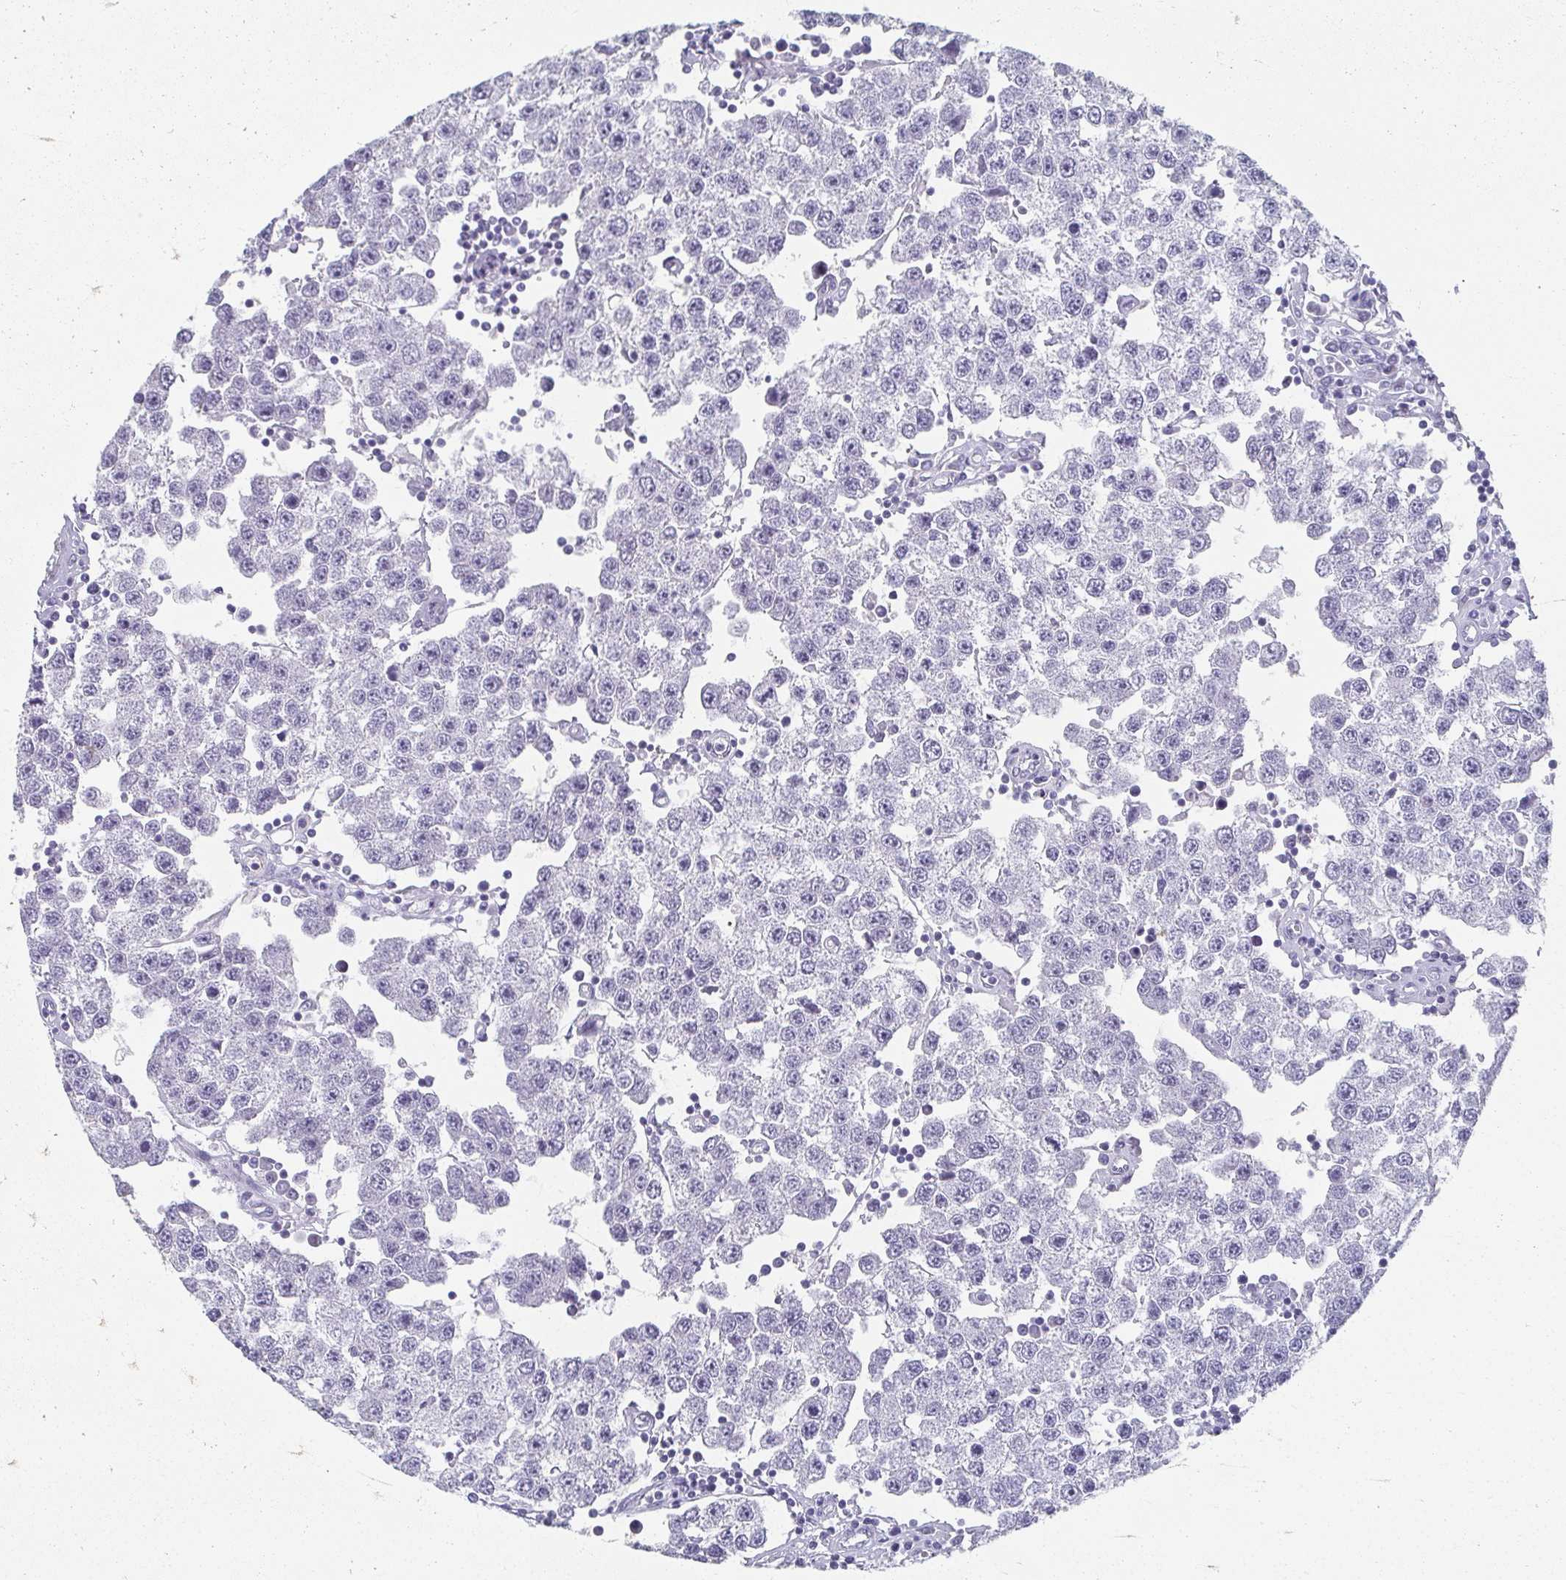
{"staining": {"intensity": "negative", "quantity": "none", "location": "none"}, "tissue": "testis cancer", "cell_type": "Tumor cells", "image_type": "cancer", "snomed": [{"axis": "morphology", "description": "Seminoma, NOS"}, {"axis": "topography", "description": "Testis"}], "caption": "Tumor cells show no significant protein staining in testis cancer.", "gene": "CAMKV", "patient": {"sex": "male", "age": 34}}